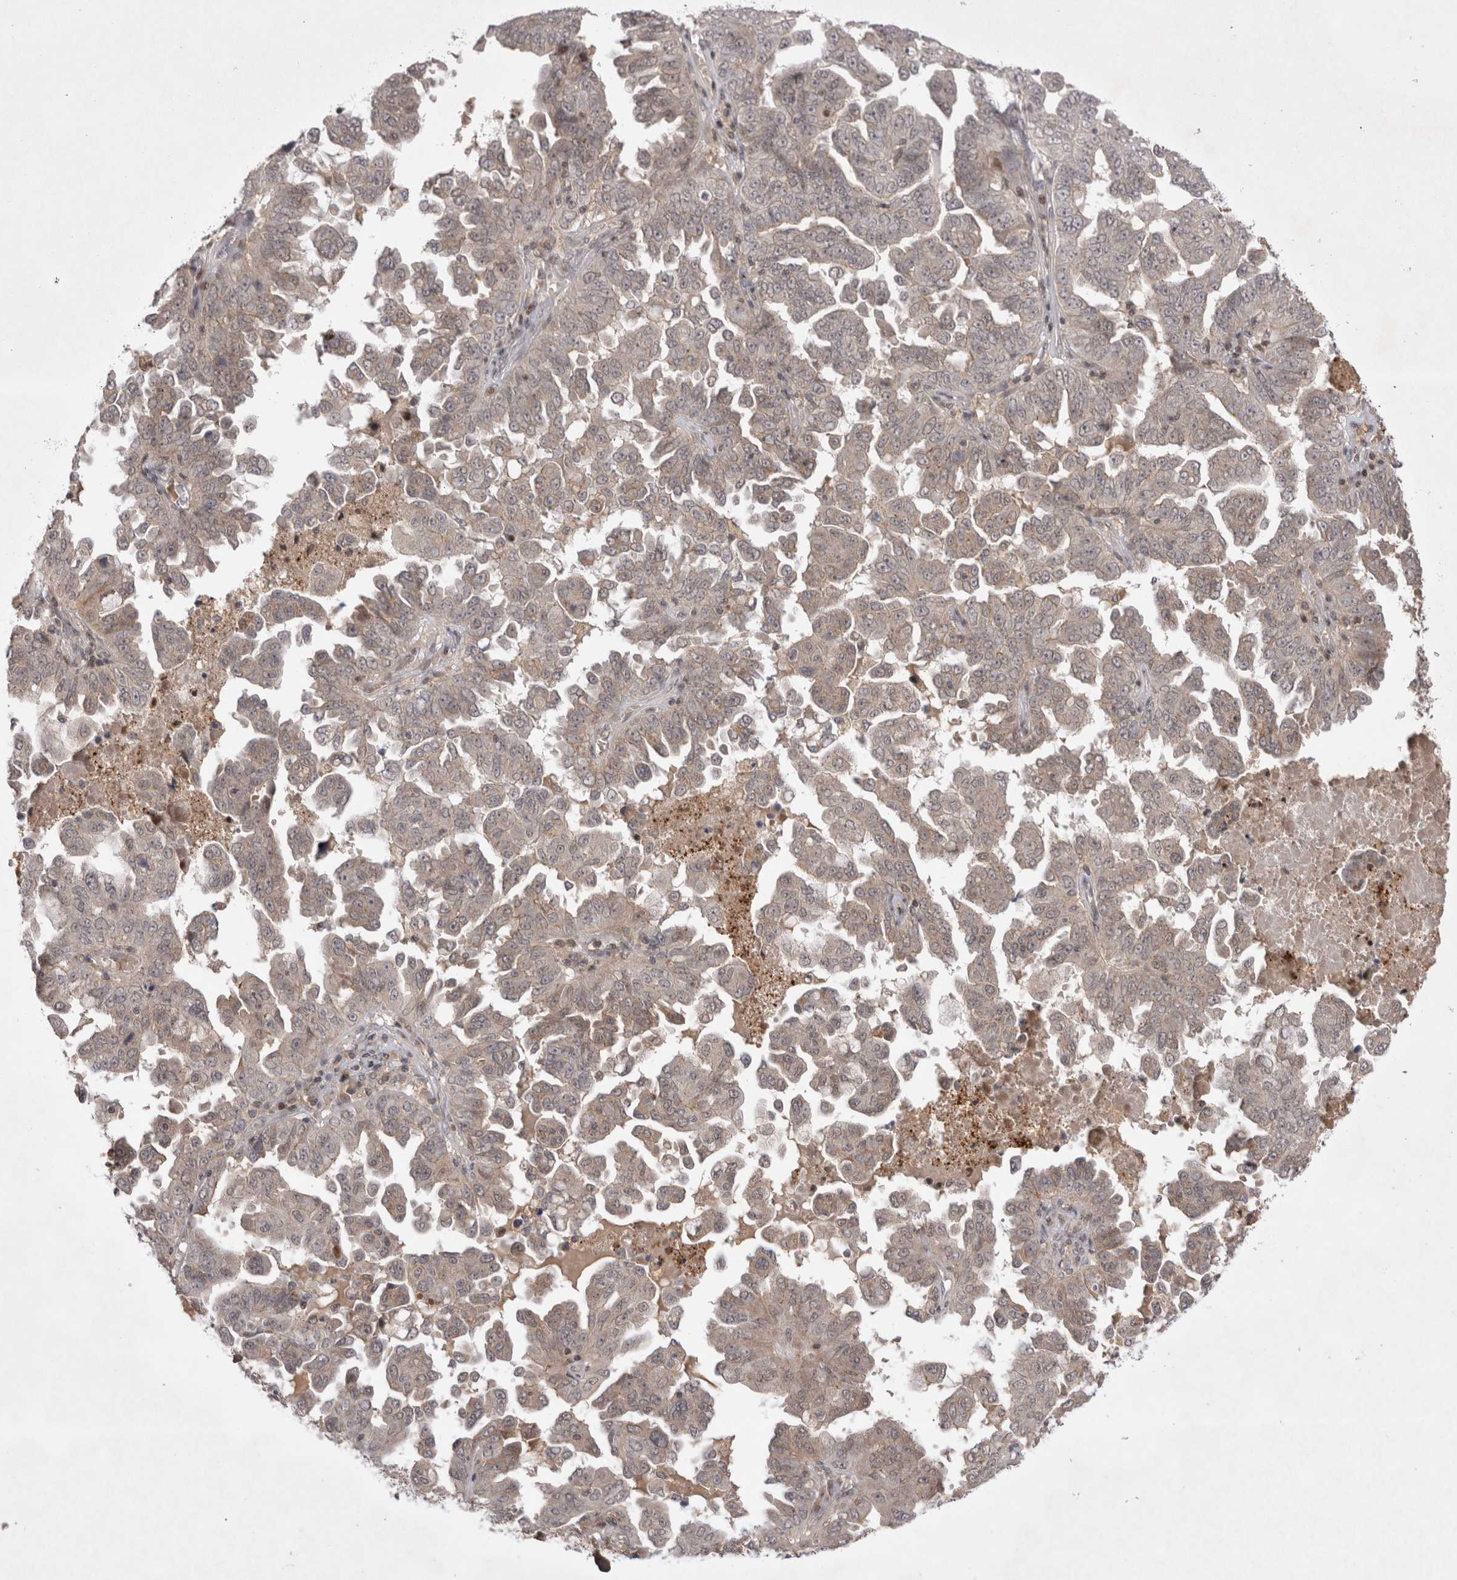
{"staining": {"intensity": "weak", "quantity": "<25%", "location": "cytoplasmic/membranous"}, "tissue": "ovarian cancer", "cell_type": "Tumor cells", "image_type": "cancer", "snomed": [{"axis": "morphology", "description": "Carcinoma, endometroid"}, {"axis": "topography", "description": "Ovary"}], "caption": "An immunohistochemistry photomicrograph of ovarian cancer (endometroid carcinoma) is shown. There is no staining in tumor cells of ovarian cancer (endometroid carcinoma).", "gene": "PLEKHM1", "patient": {"sex": "female", "age": 62}}